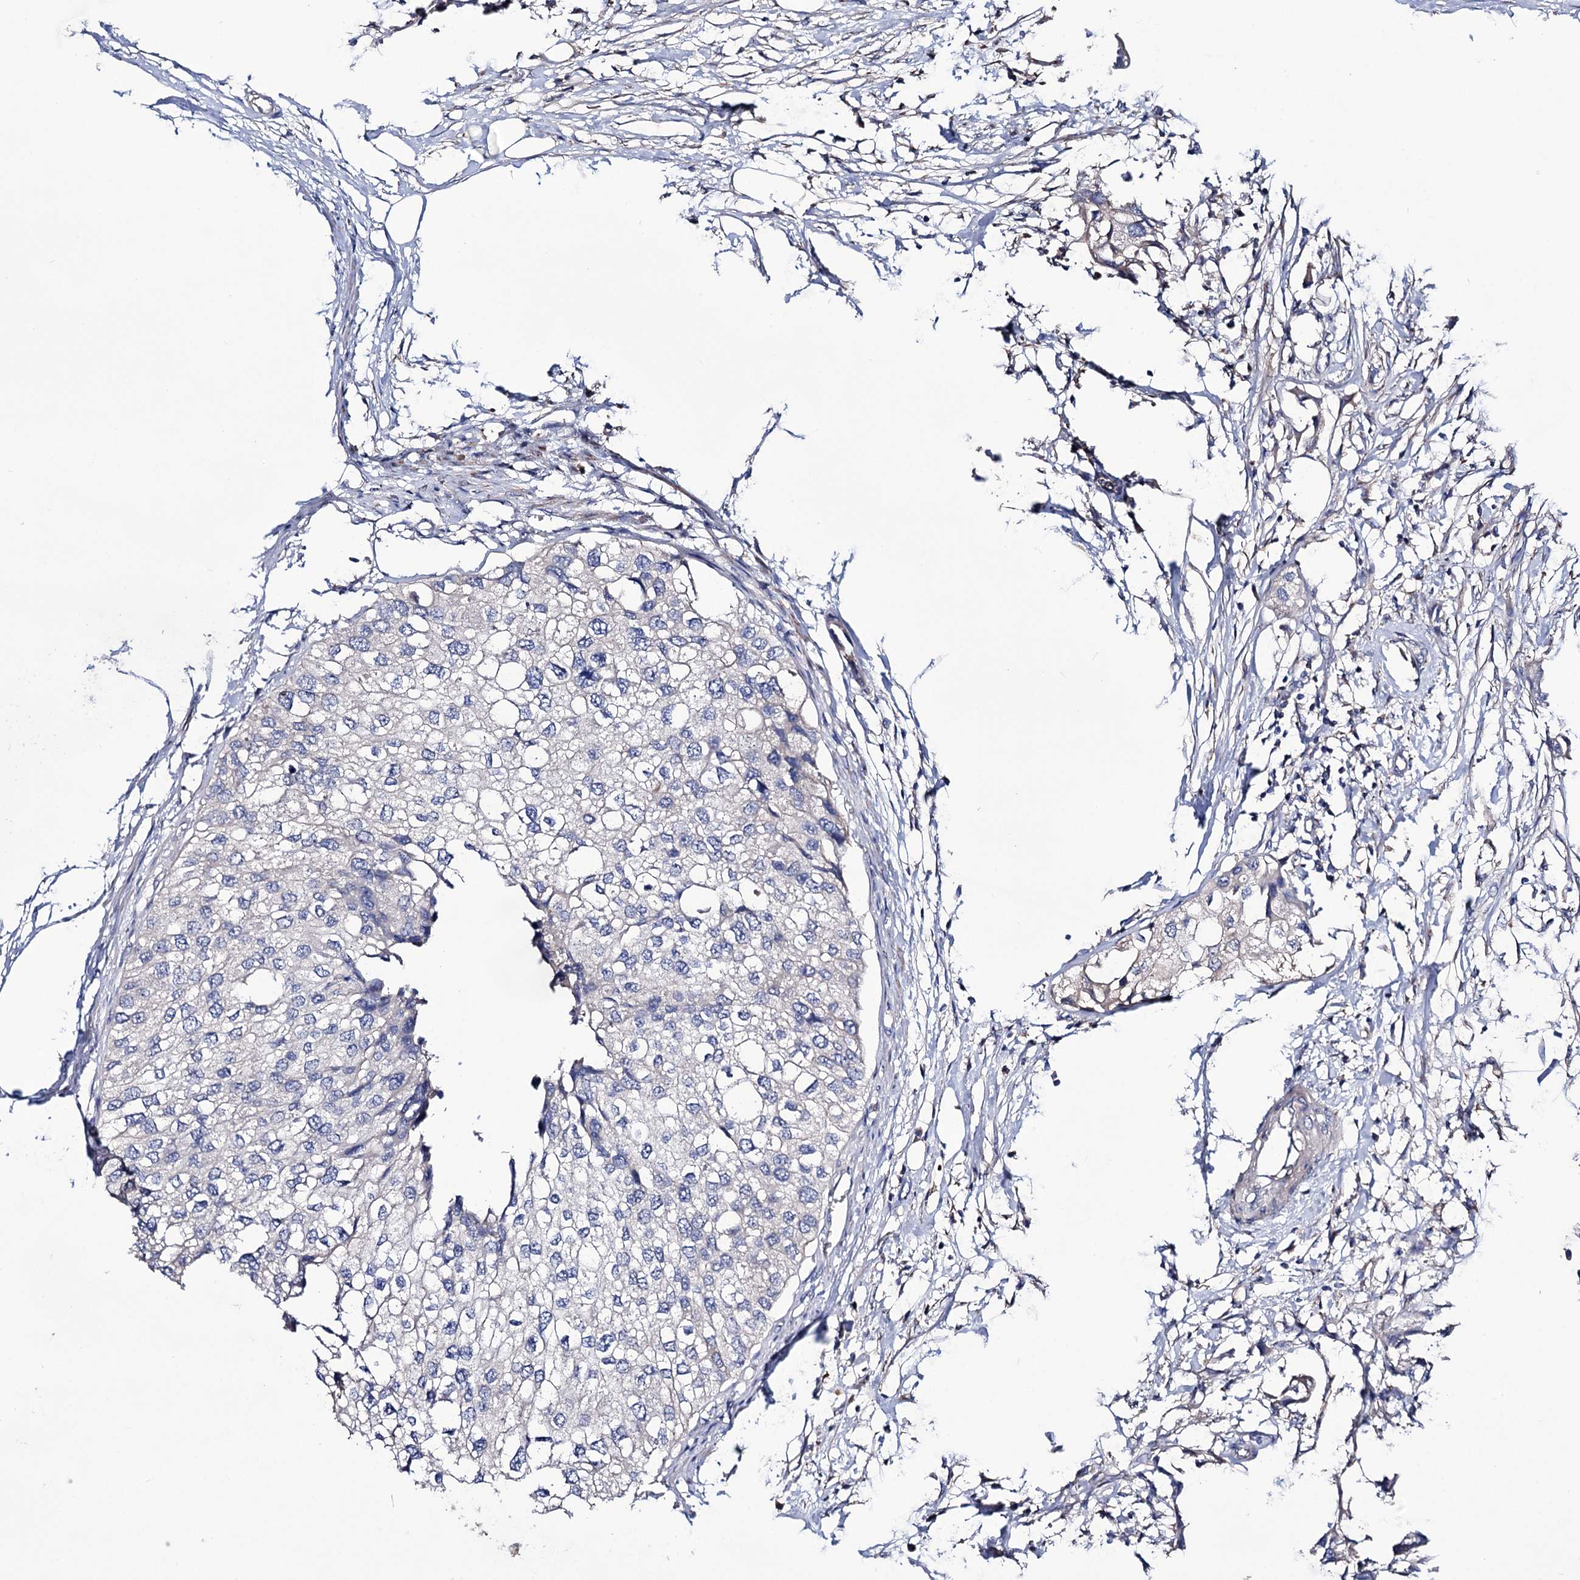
{"staining": {"intensity": "negative", "quantity": "none", "location": "none"}, "tissue": "urothelial cancer", "cell_type": "Tumor cells", "image_type": "cancer", "snomed": [{"axis": "morphology", "description": "Urothelial carcinoma, High grade"}, {"axis": "topography", "description": "Urinary bladder"}], "caption": "Tumor cells show no significant protein positivity in urothelial carcinoma (high-grade). (Brightfield microscopy of DAB (3,3'-diaminobenzidine) IHC at high magnification).", "gene": "PPP1R32", "patient": {"sex": "male", "age": 64}}